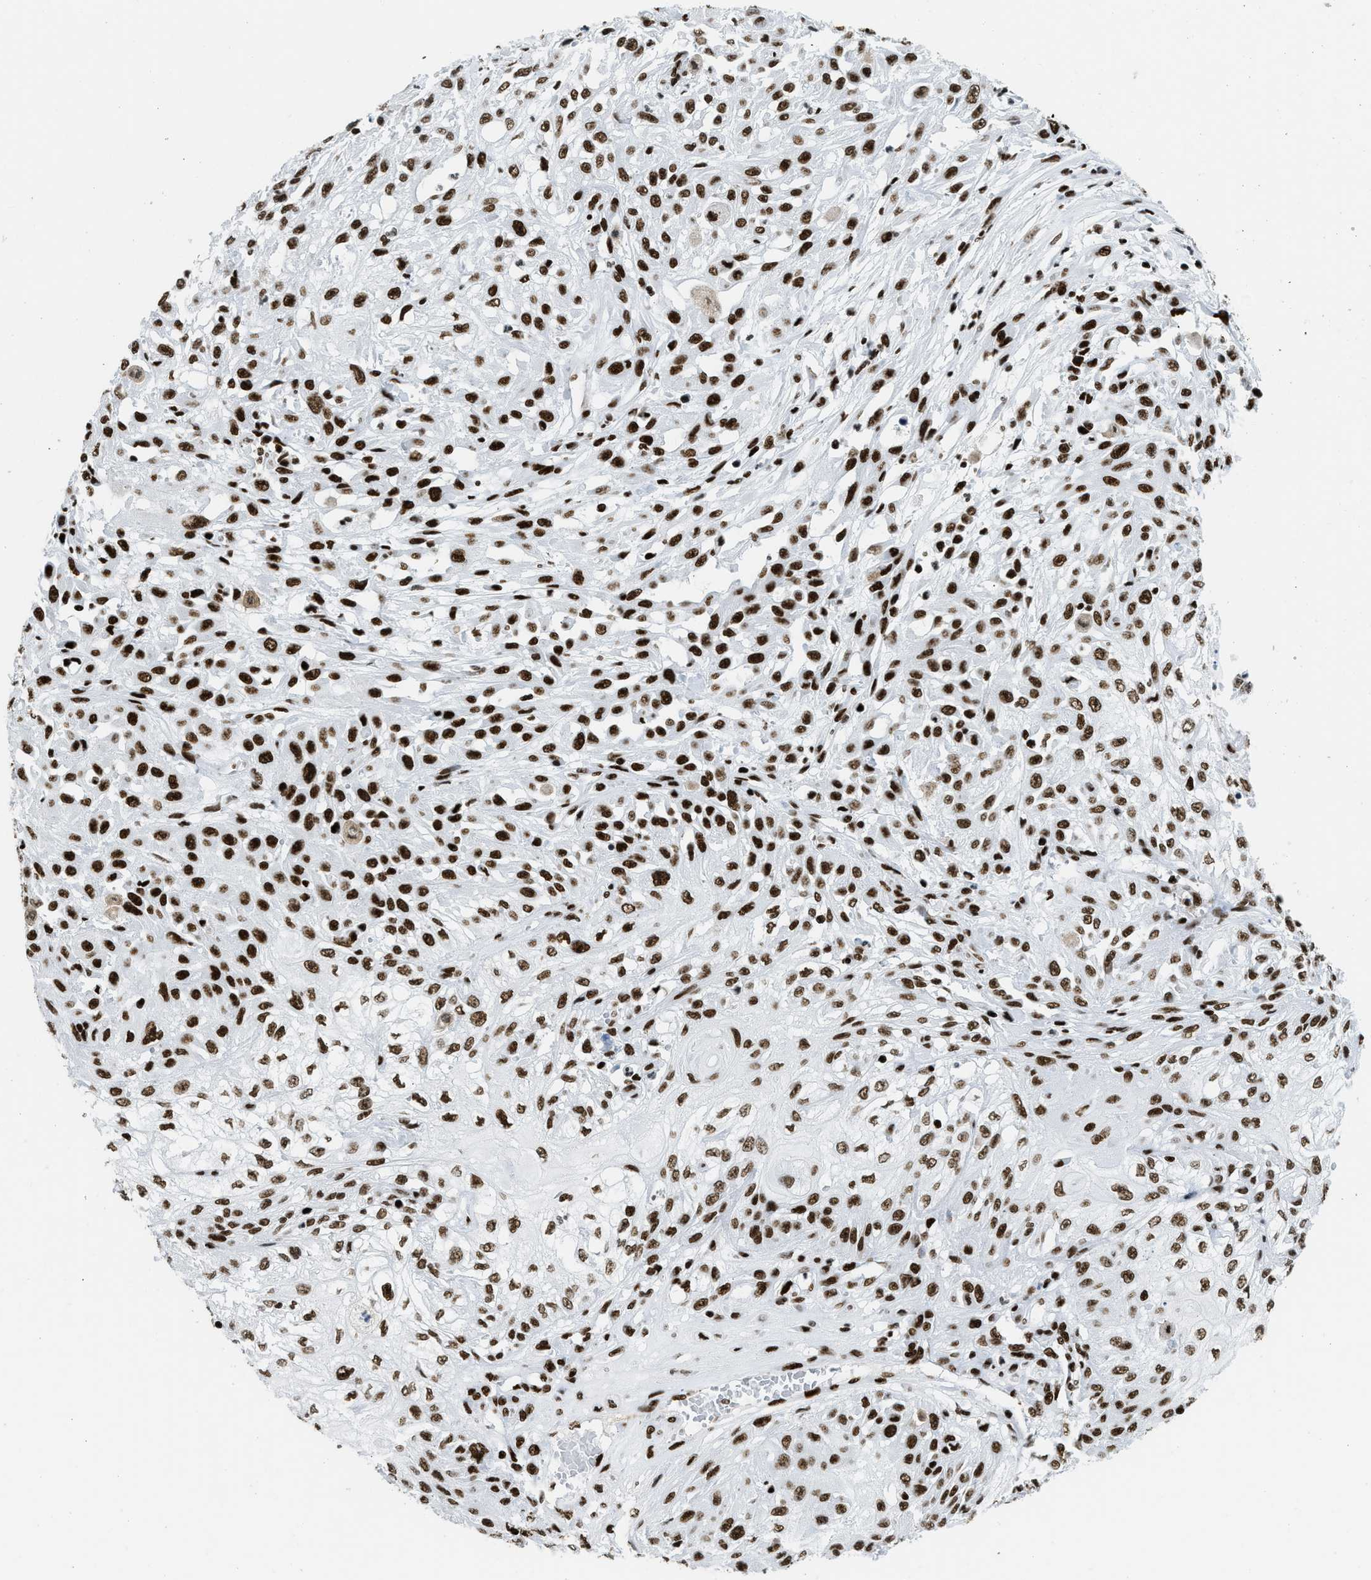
{"staining": {"intensity": "strong", "quantity": ">75%", "location": "nuclear"}, "tissue": "skin cancer", "cell_type": "Tumor cells", "image_type": "cancer", "snomed": [{"axis": "morphology", "description": "Squamous cell carcinoma, NOS"}, {"axis": "morphology", "description": "Squamous cell carcinoma, metastatic, NOS"}, {"axis": "topography", "description": "Skin"}, {"axis": "topography", "description": "Lymph node"}], "caption": "This is a histology image of immunohistochemistry staining of metastatic squamous cell carcinoma (skin), which shows strong staining in the nuclear of tumor cells.", "gene": "PIF1", "patient": {"sex": "male", "age": 75}}